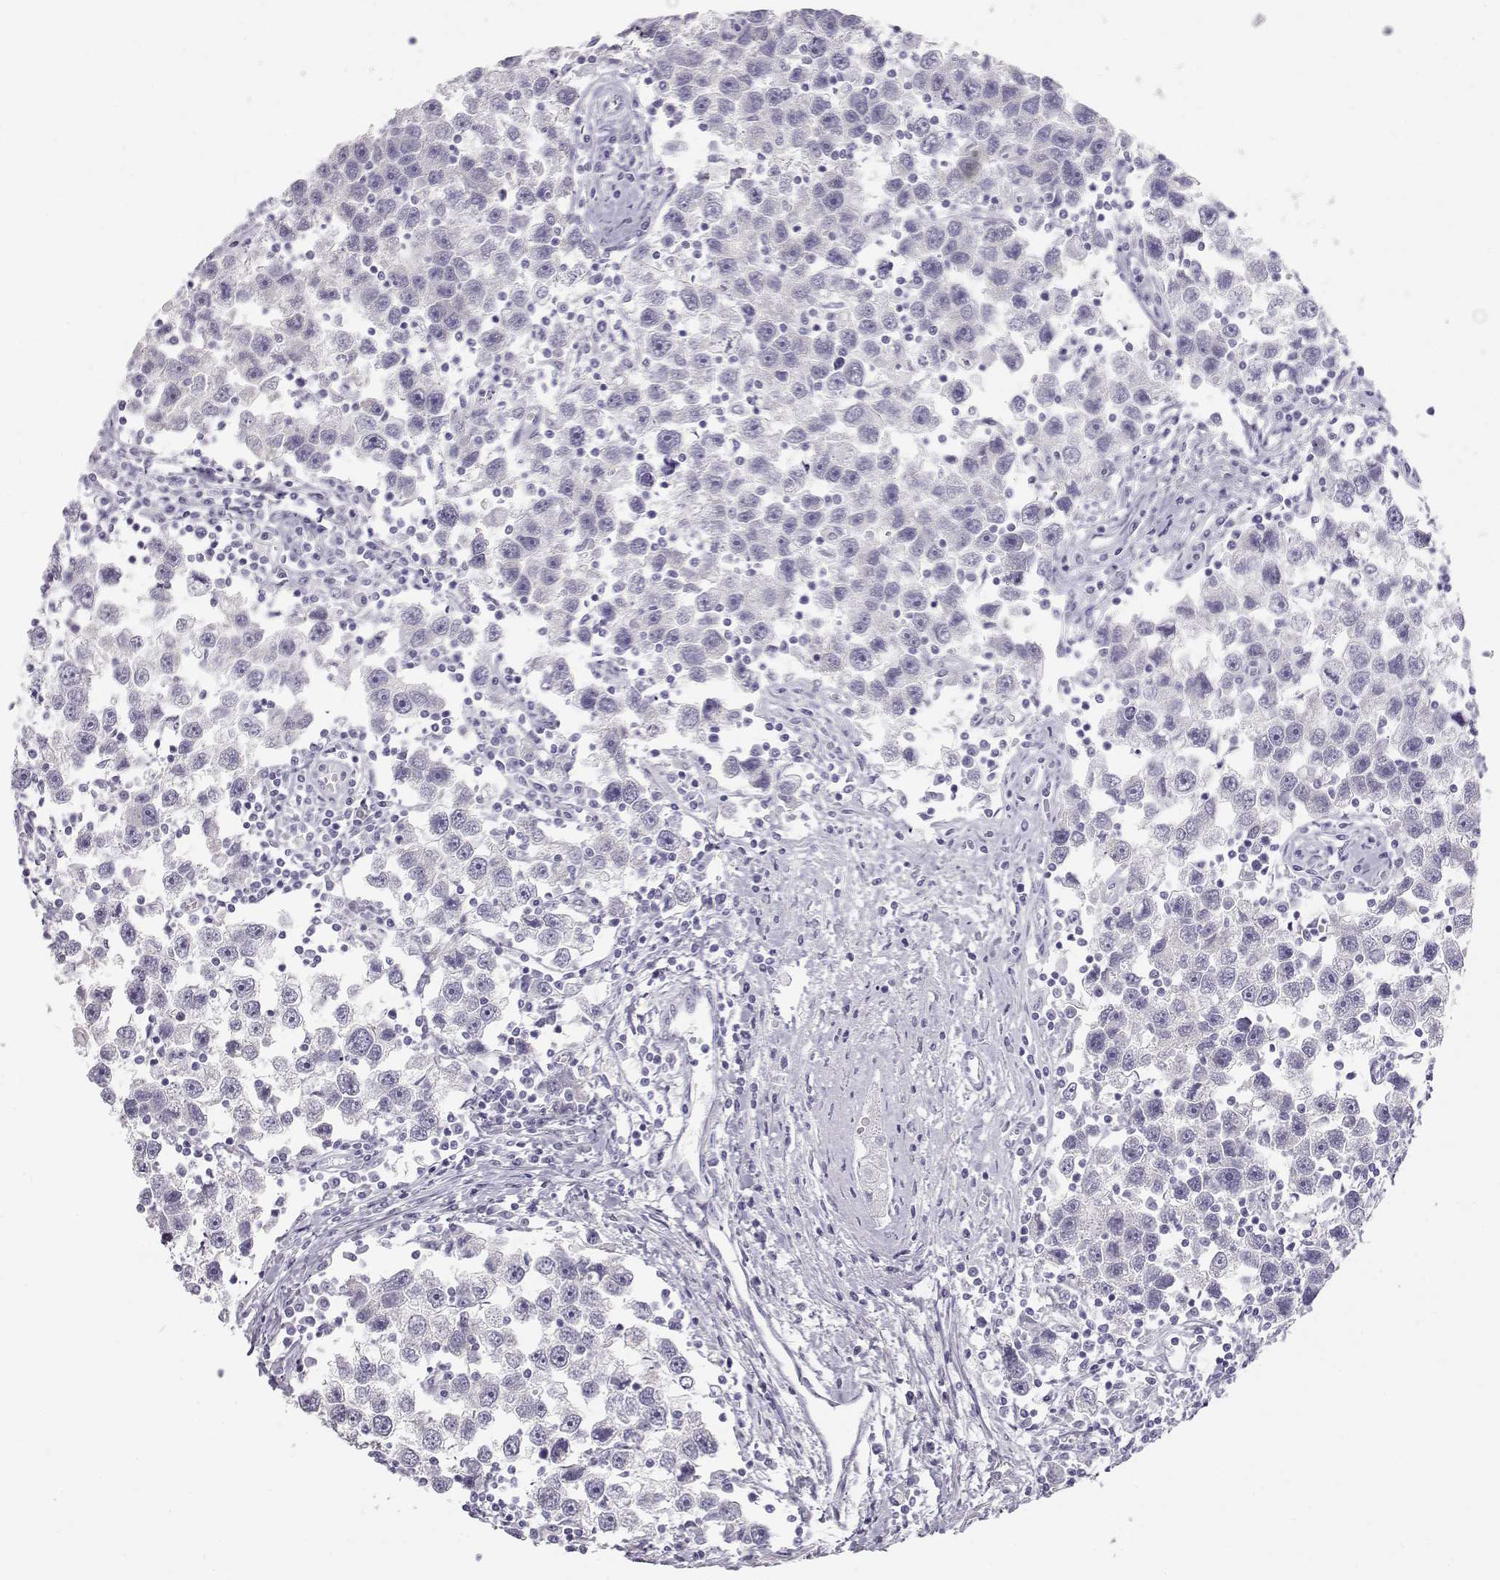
{"staining": {"intensity": "negative", "quantity": "none", "location": "none"}, "tissue": "testis cancer", "cell_type": "Tumor cells", "image_type": "cancer", "snomed": [{"axis": "morphology", "description": "Seminoma, NOS"}, {"axis": "topography", "description": "Testis"}], "caption": "The histopathology image exhibits no staining of tumor cells in testis seminoma. (Immunohistochemistry (ihc), brightfield microscopy, high magnification).", "gene": "MAGEC1", "patient": {"sex": "male", "age": 30}}